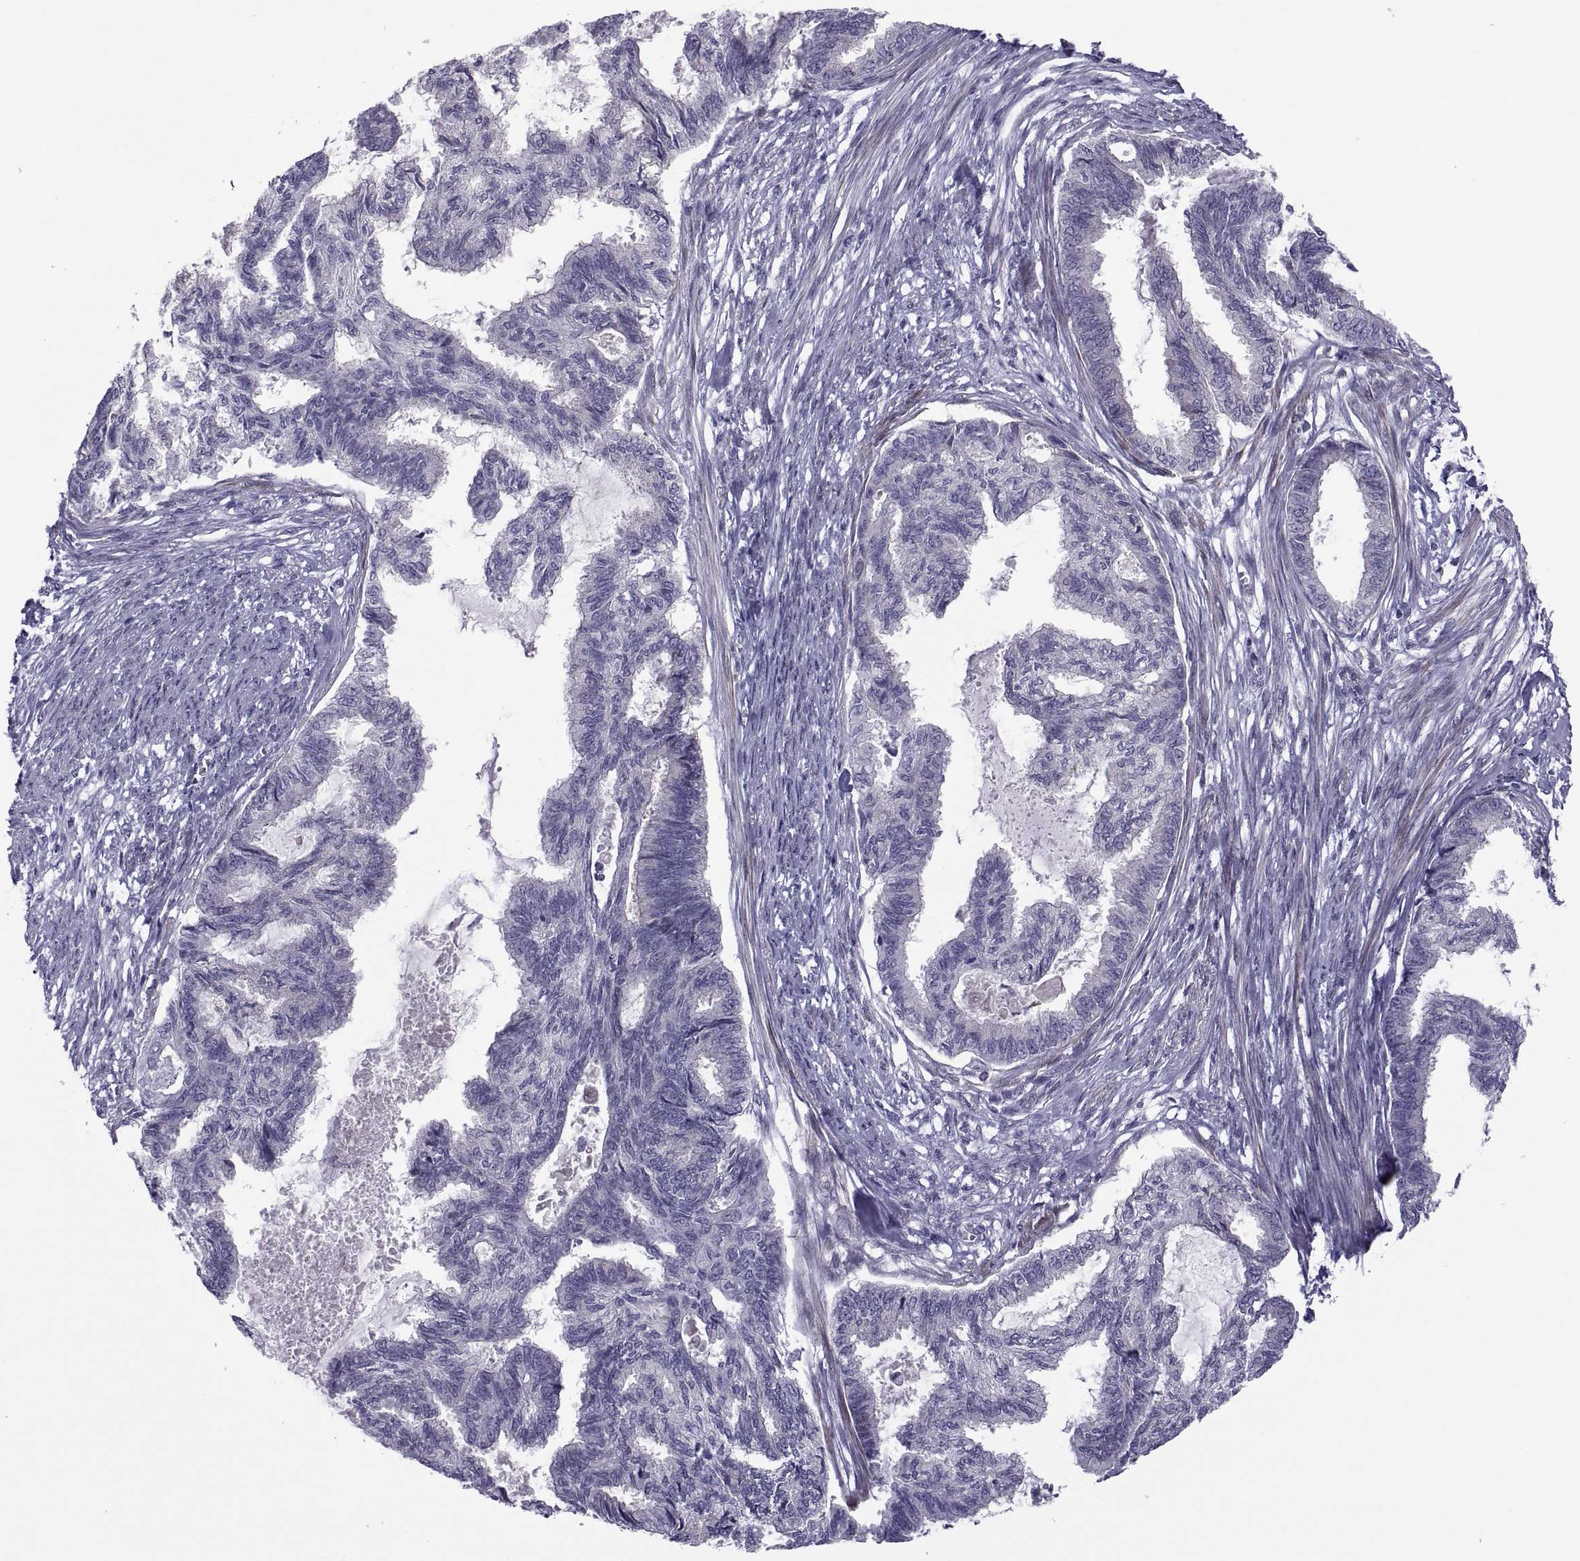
{"staining": {"intensity": "negative", "quantity": "none", "location": "none"}, "tissue": "endometrial cancer", "cell_type": "Tumor cells", "image_type": "cancer", "snomed": [{"axis": "morphology", "description": "Adenocarcinoma, NOS"}, {"axis": "topography", "description": "Endometrium"}], "caption": "The micrograph shows no staining of tumor cells in endometrial adenocarcinoma. (Stains: DAB (3,3'-diaminobenzidine) immunohistochemistry (IHC) with hematoxylin counter stain, Microscopy: brightfield microscopy at high magnification).", "gene": "TMEM158", "patient": {"sex": "female", "age": 86}}